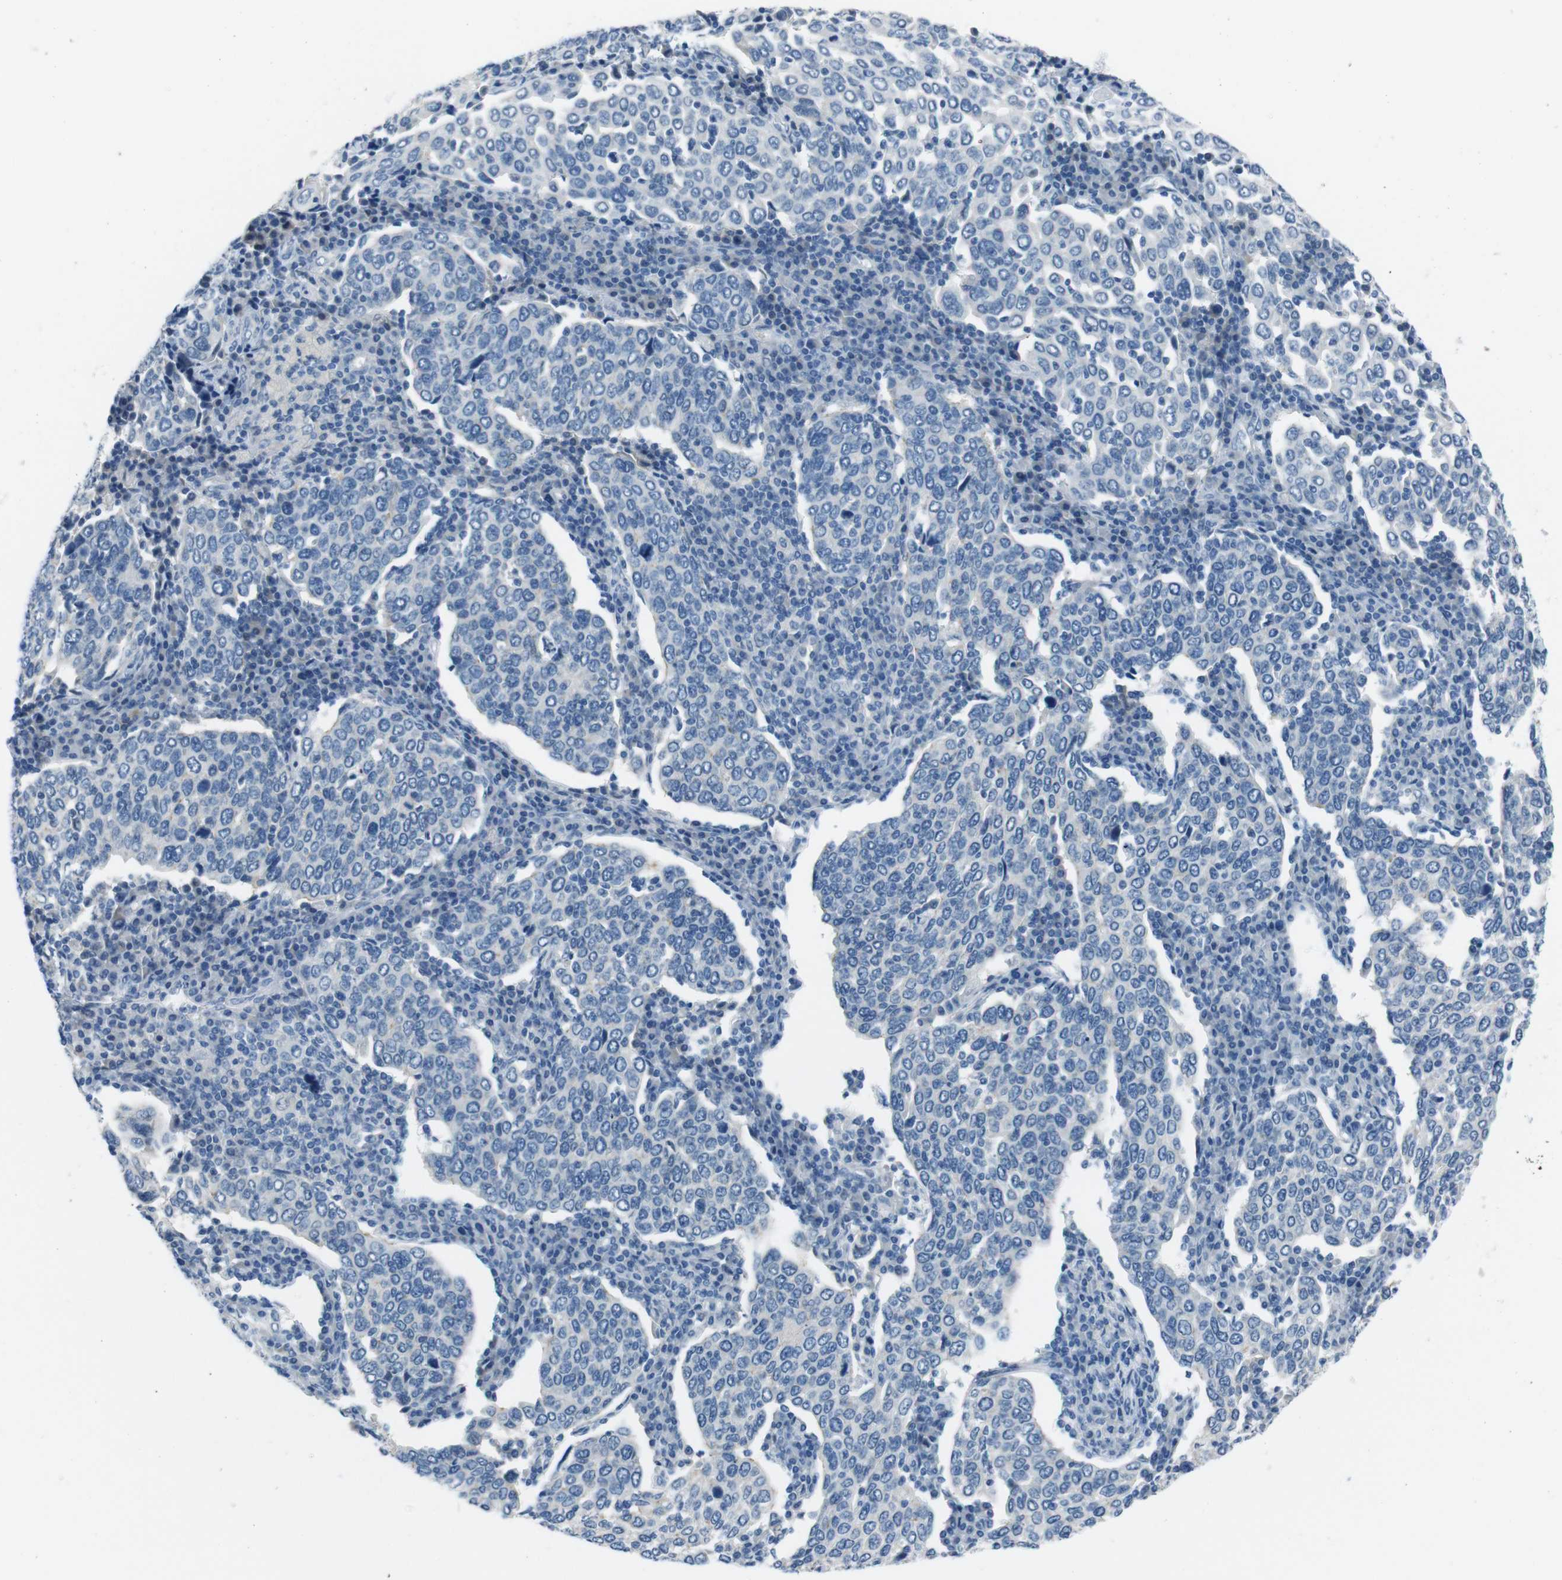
{"staining": {"intensity": "negative", "quantity": "none", "location": "none"}, "tissue": "cervical cancer", "cell_type": "Tumor cells", "image_type": "cancer", "snomed": [{"axis": "morphology", "description": "Squamous cell carcinoma, NOS"}, {"axis": "topography", "description": "Cervix"}], "caption": "IHC micrograph of neoplastic tissue: cervical squamous cell carcinoma stained with DAB displays no significant protein positivity in tumor cells.", "gene": "HRH2", "patient": {"sex": "female", "age": 40}}